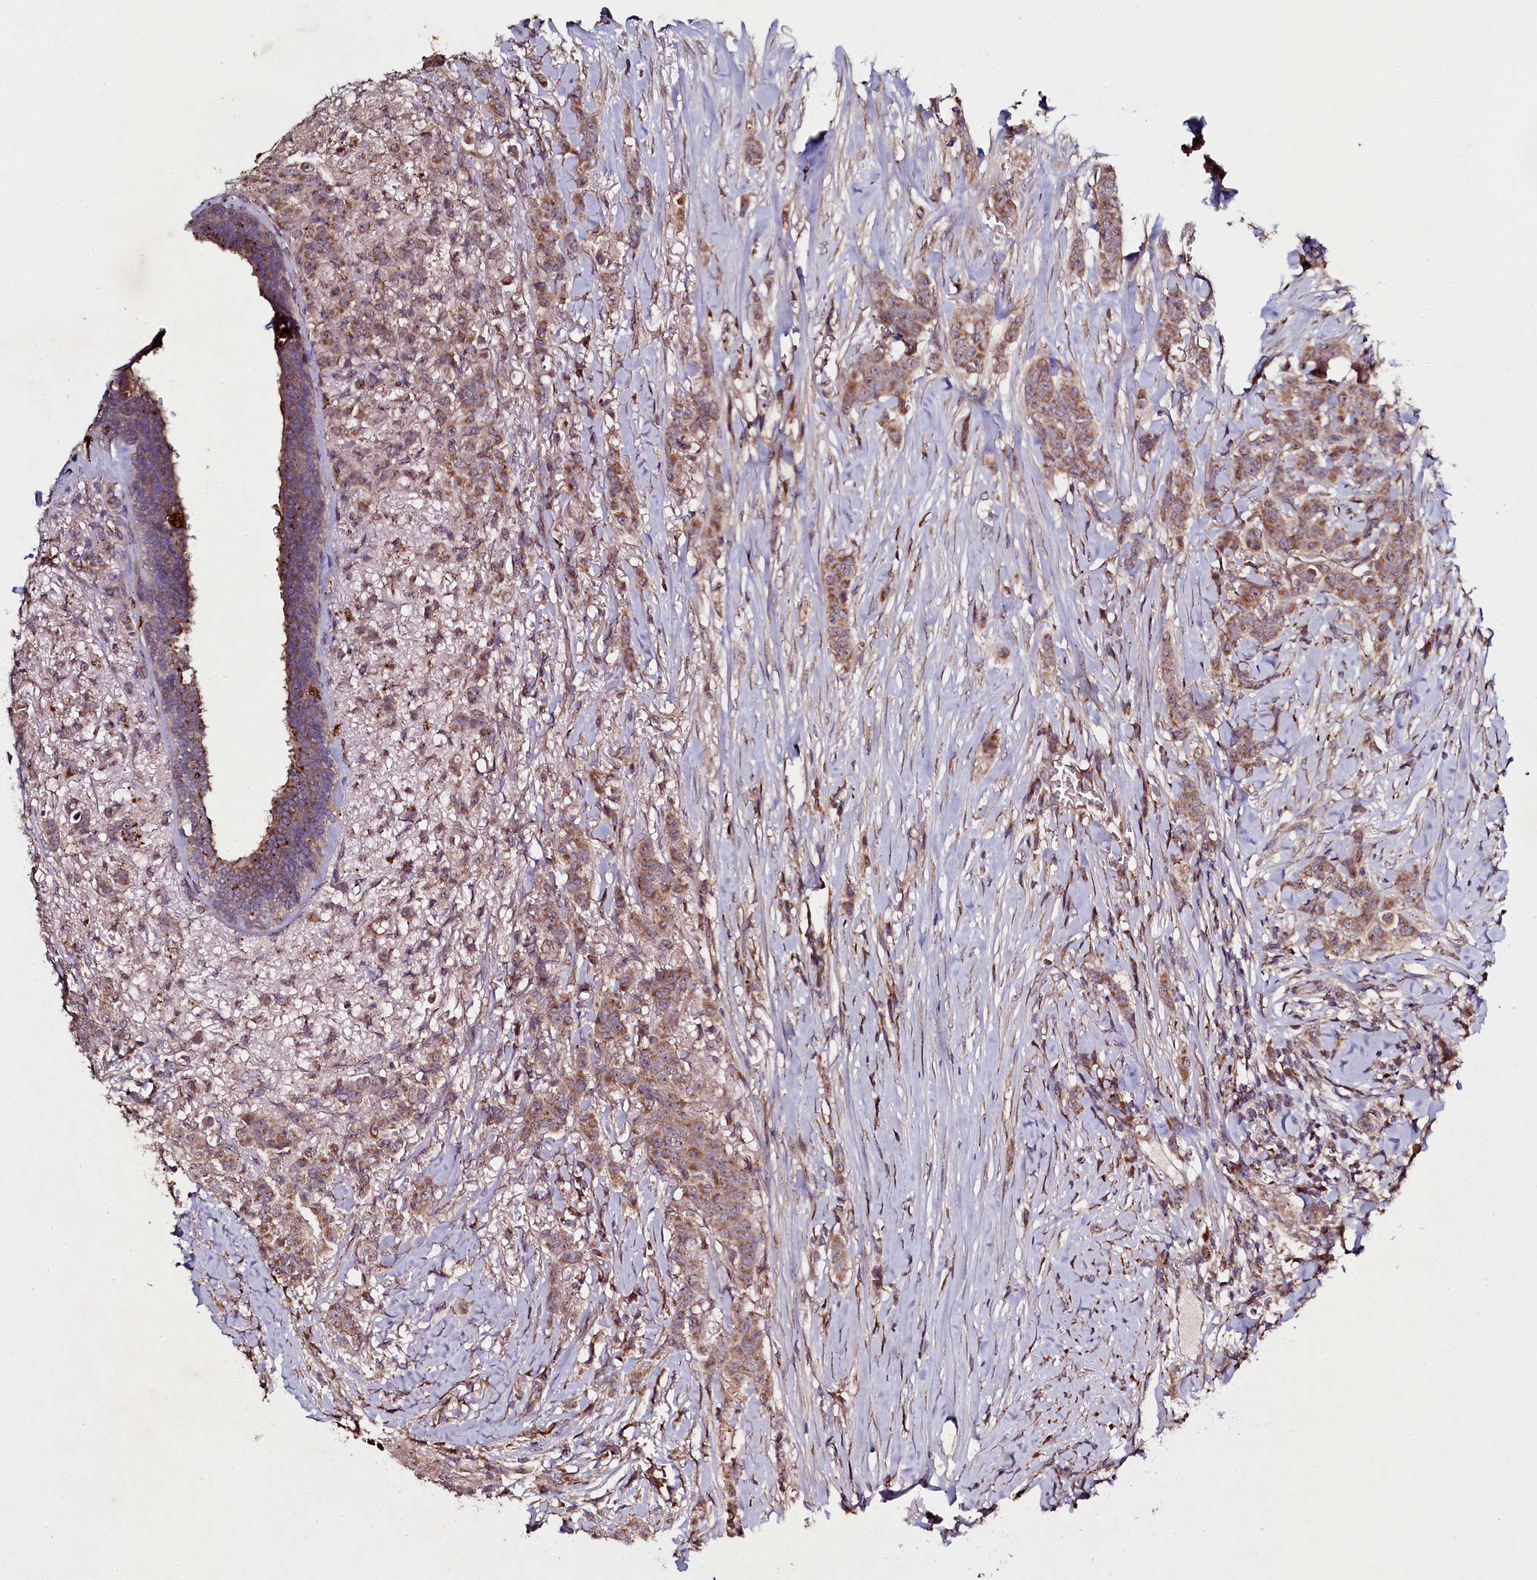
{"staining": {"intensity": "moderate", "quantity": ">75%", "location": "cytoplasmic/membranous"}, "tissue": "breast cancer", "cell_type": "Tumor cells", "image_type": "cancer", "snomed": [{"axis": "morphology", "description": "Duct carcinoma"}, {"axis": "topography", "description": "Breast"}], "caption": "Moderate cytoplasmic/membranous staining is identified in about >75% of tumor cells in infiltrating ductal carcinoma (breast).", "gene": "SEC24C", "patient": {"sex": "female", "age": 40}}